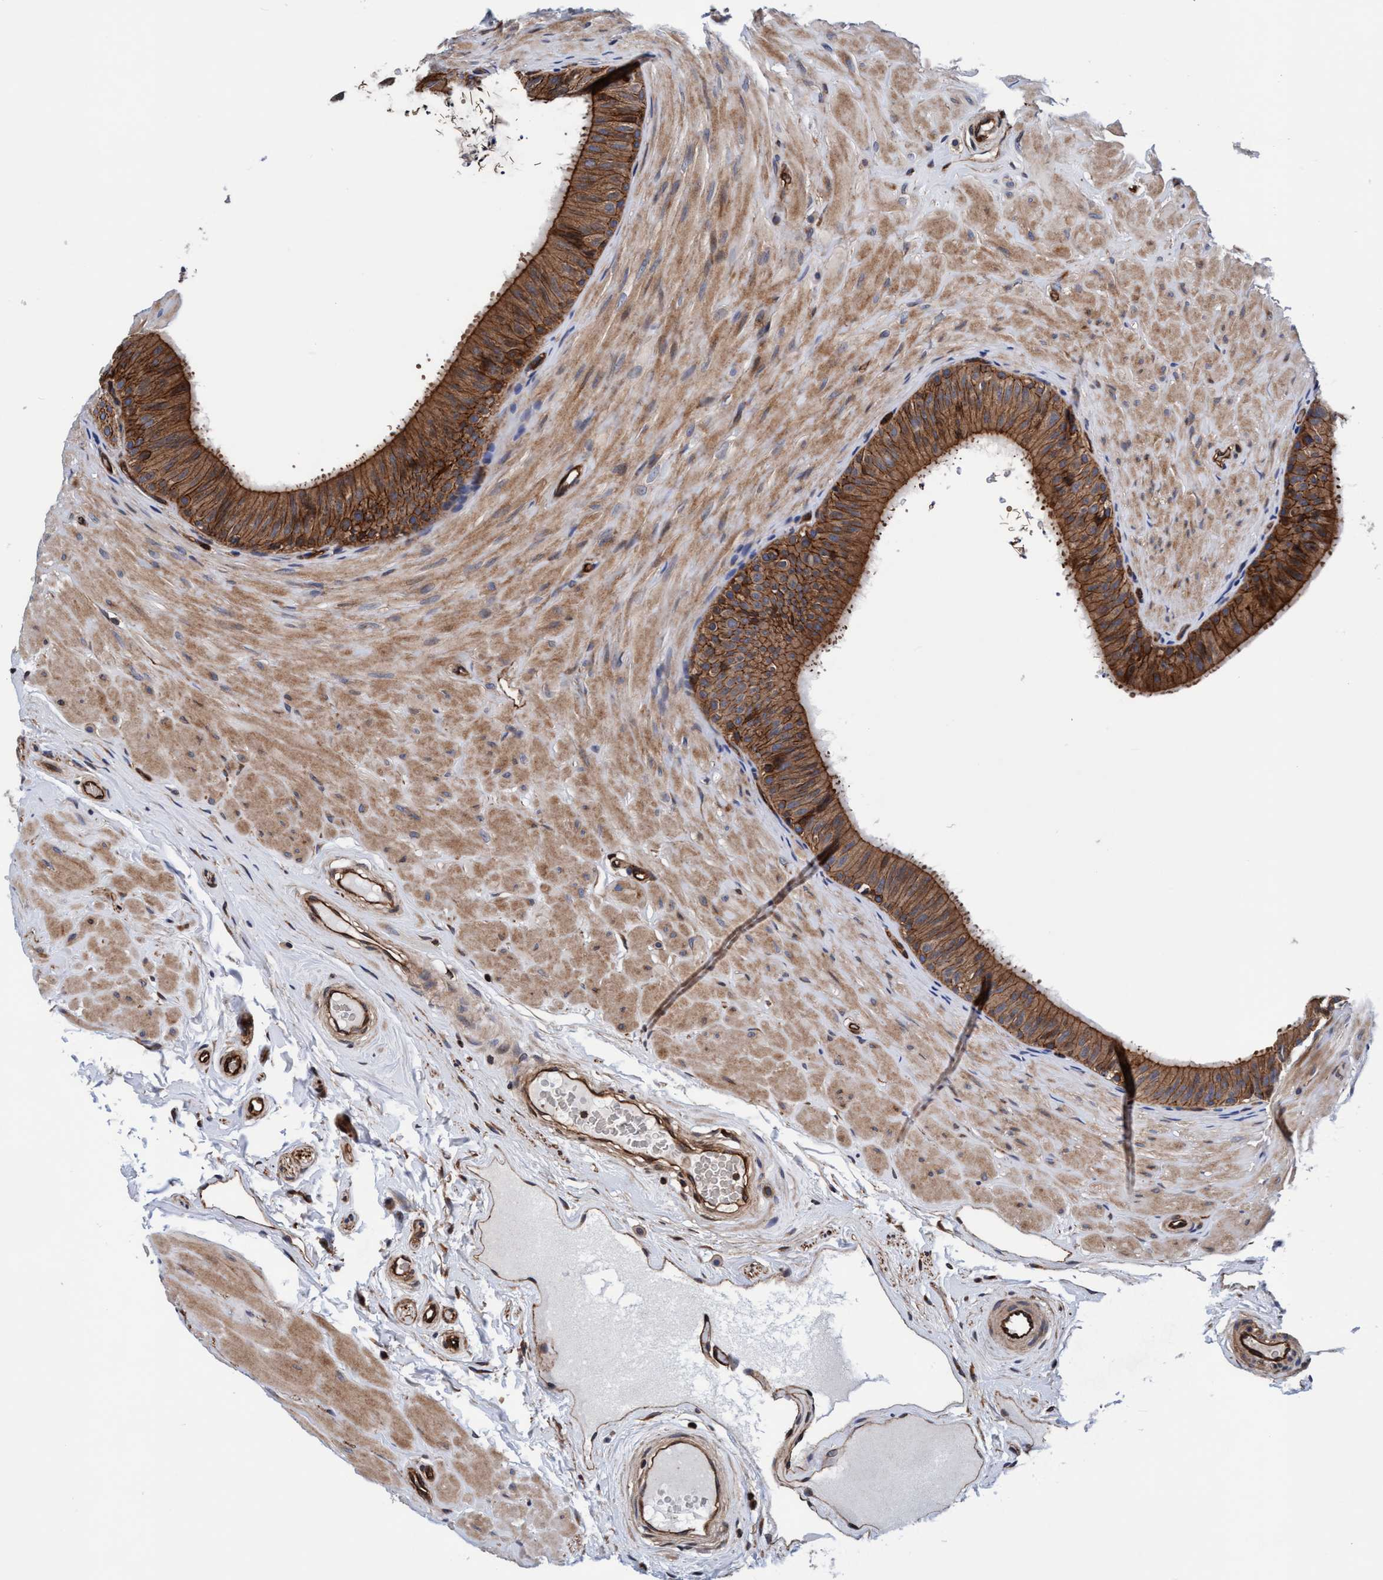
{"staining": {"intensity": "strong", "quantity": ">75%", "location": "cytoplasmic/membranous"}, "tissue": "epididymis", "cell_type": "Glandular cells", "image_type": "normal", "snomed": [{"axis": "morphology", "description": "Normal tissue, NOS"}, {"axis": "topography", "description": "Epididymis"}], "caption": "Protein analysis of unremarkable epididymis displays strong cytoplasmic/membranous expression in about >75% of glandular cells.", "gene": "MCM3AP", "patient": {"sex": "male", "age": 34}}